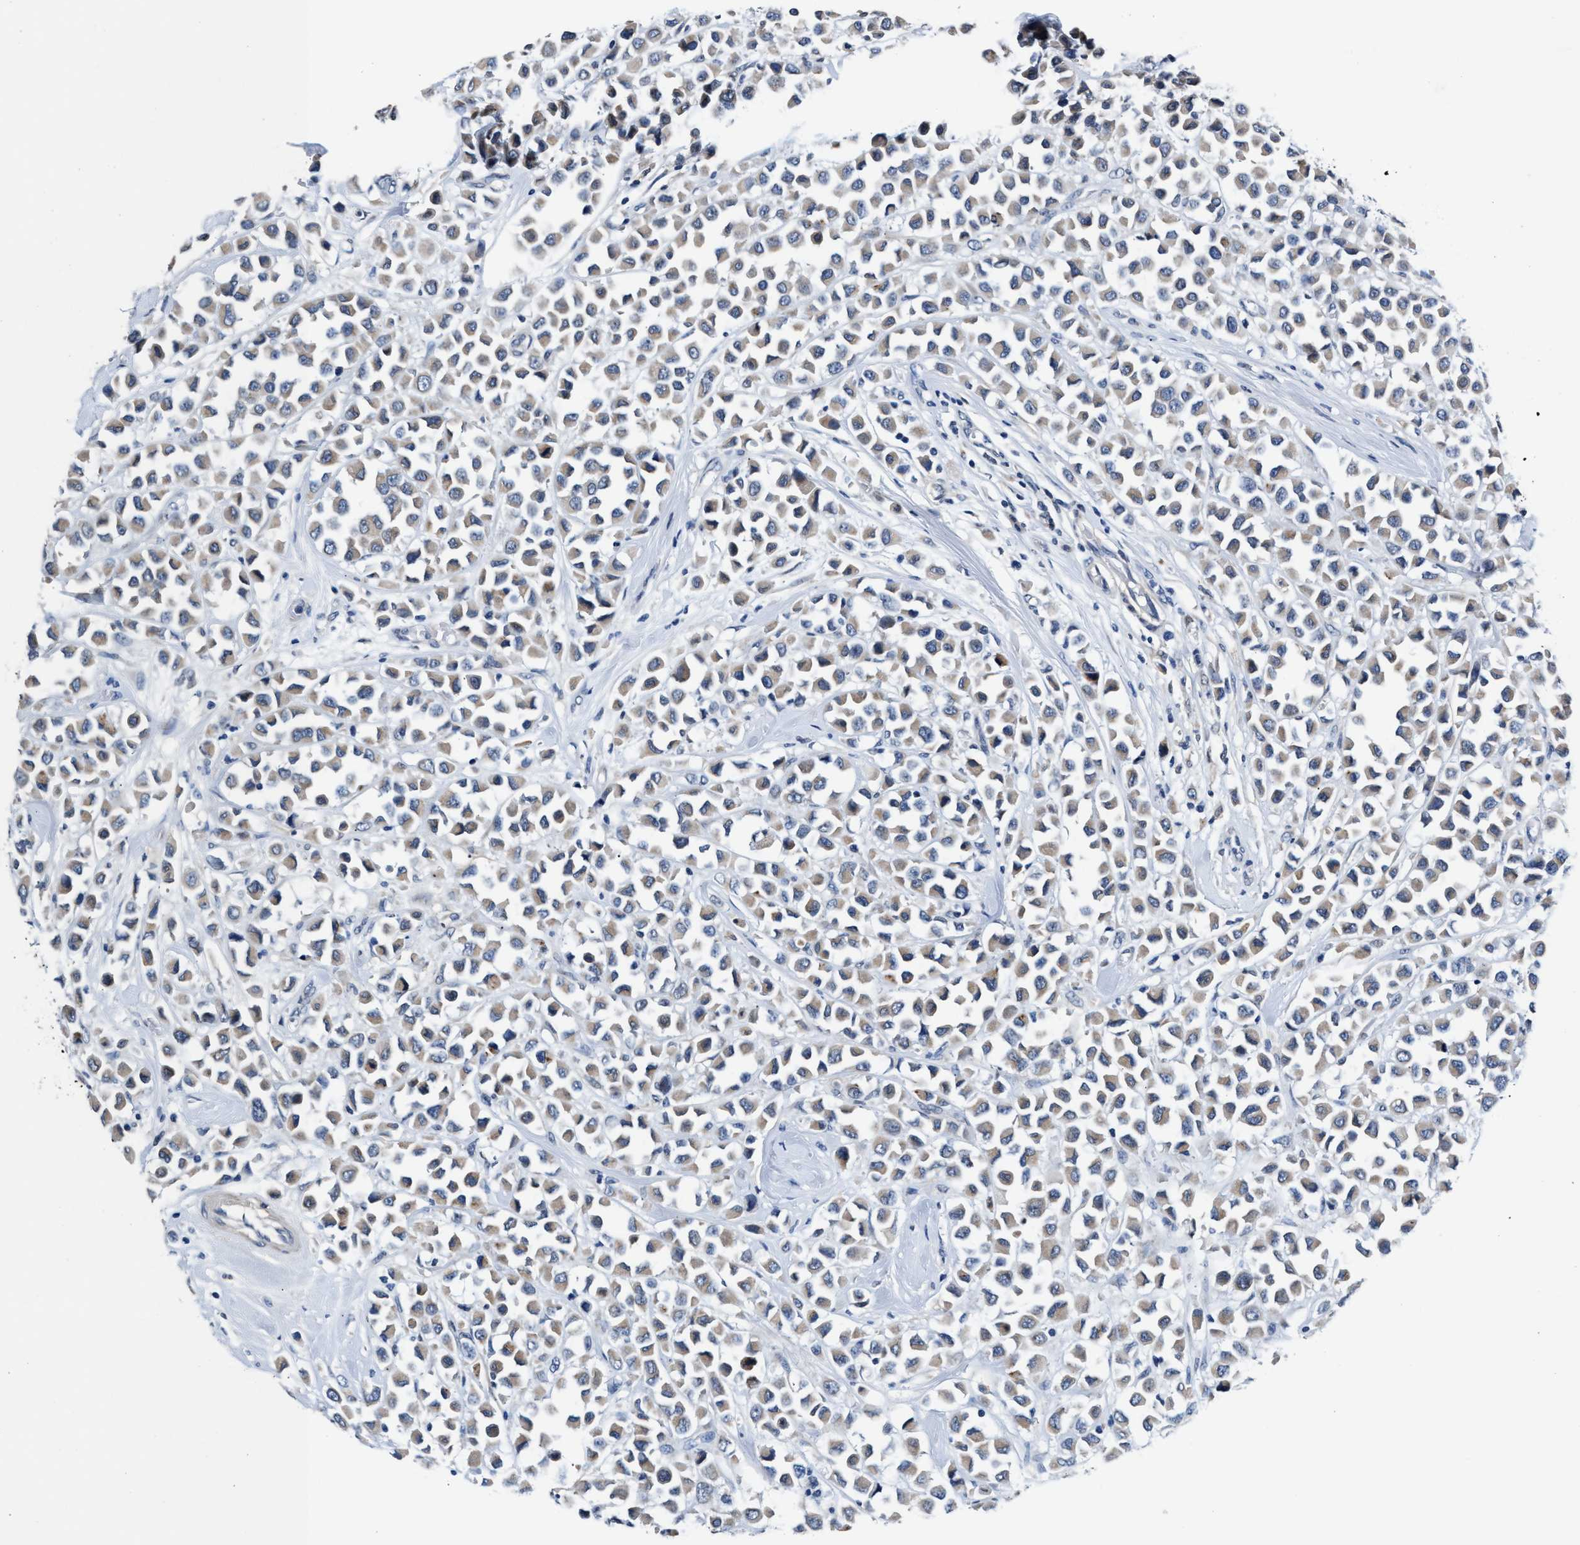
{"staining": {"intensity": "weak", "quantity": ">75%", "location": "cytoplasmic/membranous"}, "tissue": "breast cancer", "cell_type": "Tumor cells", "image_type": "cancer", "snomed": [{"axis": "morphology", "description": "Duct carcinoma"}, {"axis": "topography", "description": "Breast"}], "caption": "About >75% of tumor cells in breast cancer reveal weak cytoplasmic/membranous protein positivity as visualized by brown immunohistochemical staining.", "gene": "MYH3", "patient": {"sex": "female", "age": 61}}